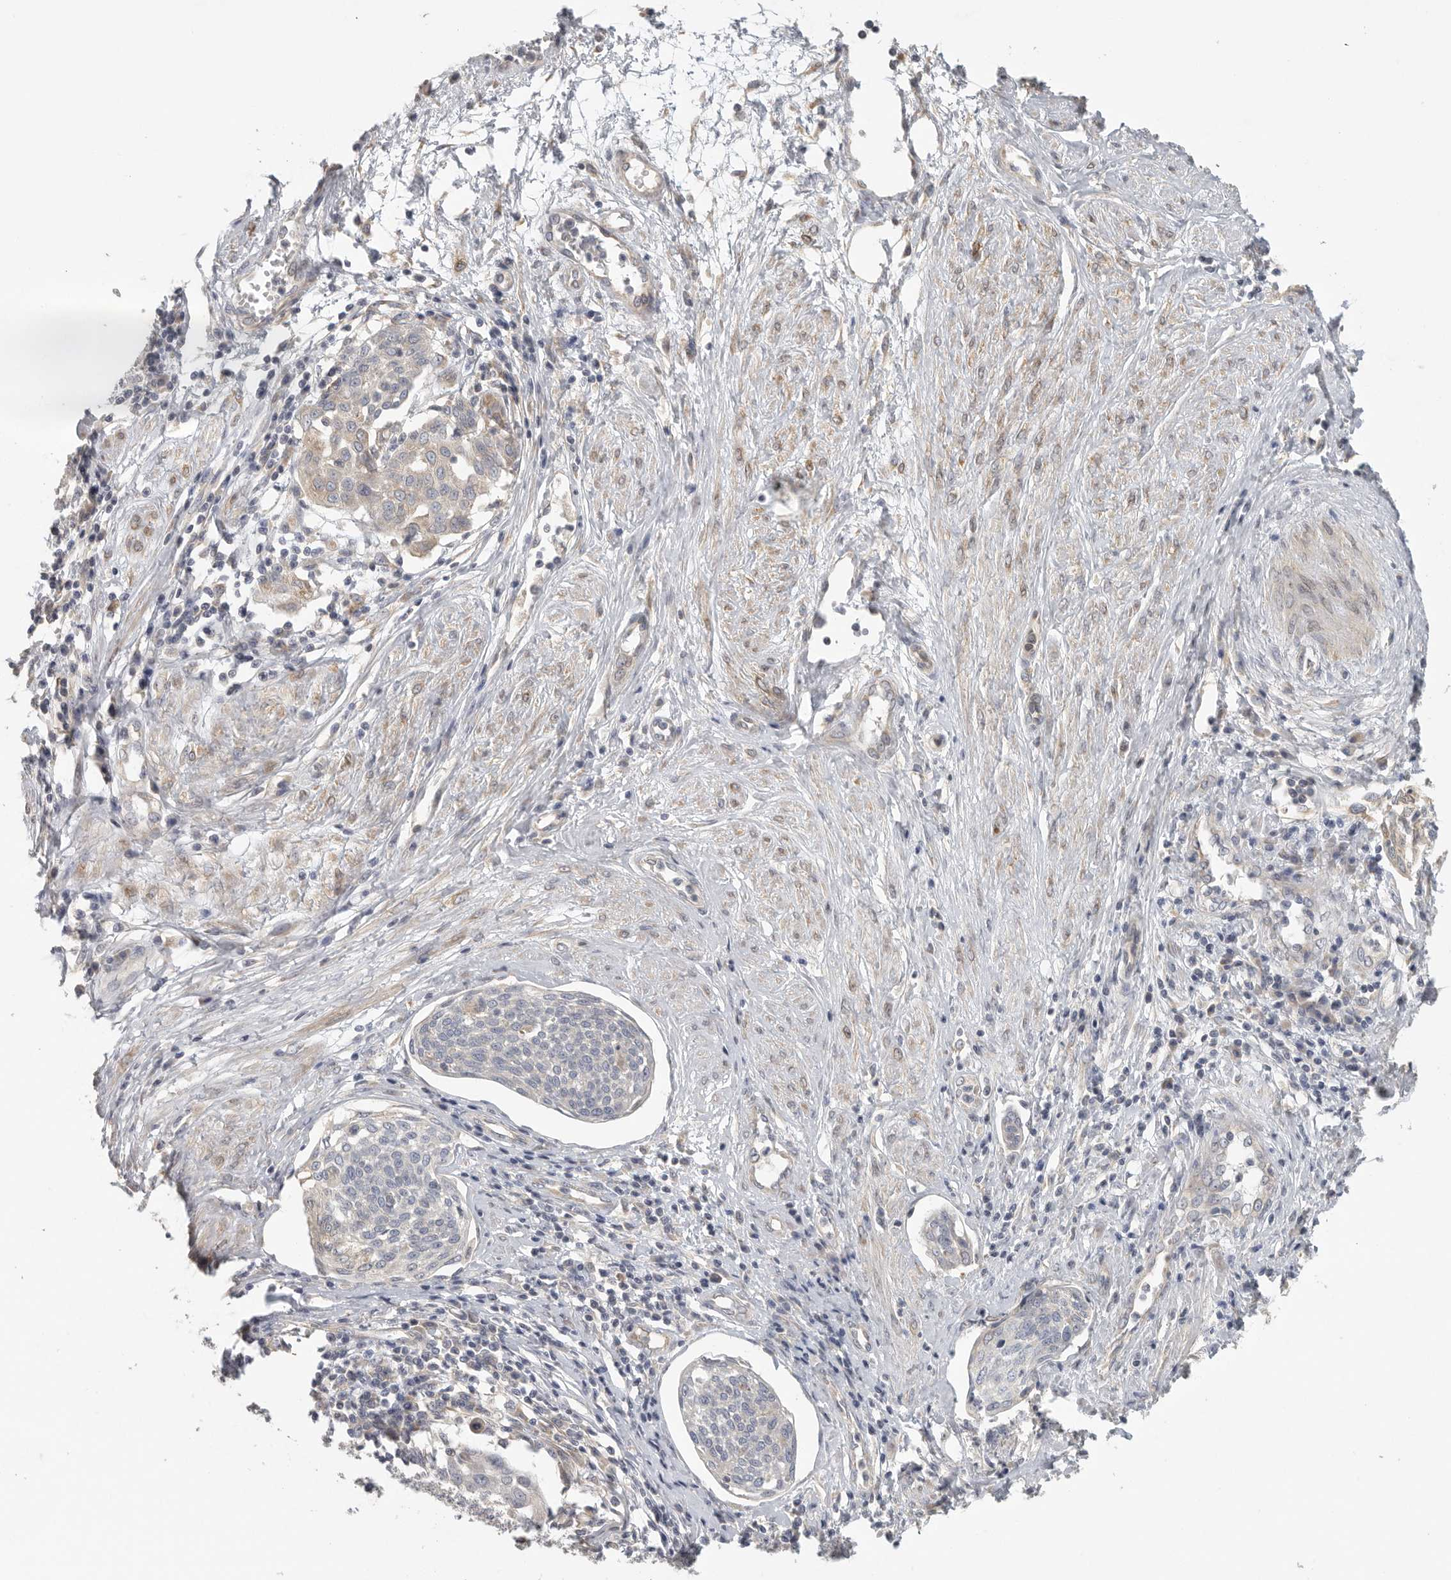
{"staining": {"intensity": "negative", "quantity": "none", "location": "none"}, "tissue": "cervical cancer", "cell_type": "Tumor cells", "image_type": "cancer", "snomed": [{"axis": "morphology", "description": "Squamous cell carcinoma, NOS"}, {"axis": "topography", "description": "Cervix"}], "caption": "Immunohistochemistry (IHC) photomicrograph of cervical squamous cell carcinoma stained for a protein (brown), which shows no expression in tumor cells. The staining is performed using DAB (3,3'-diaminobenzidine) brown chromogen with nuclei counter-stained in using hematoxylin.", "gene": "BCAP29", "patient": {"sex": "female", "age": 34}}